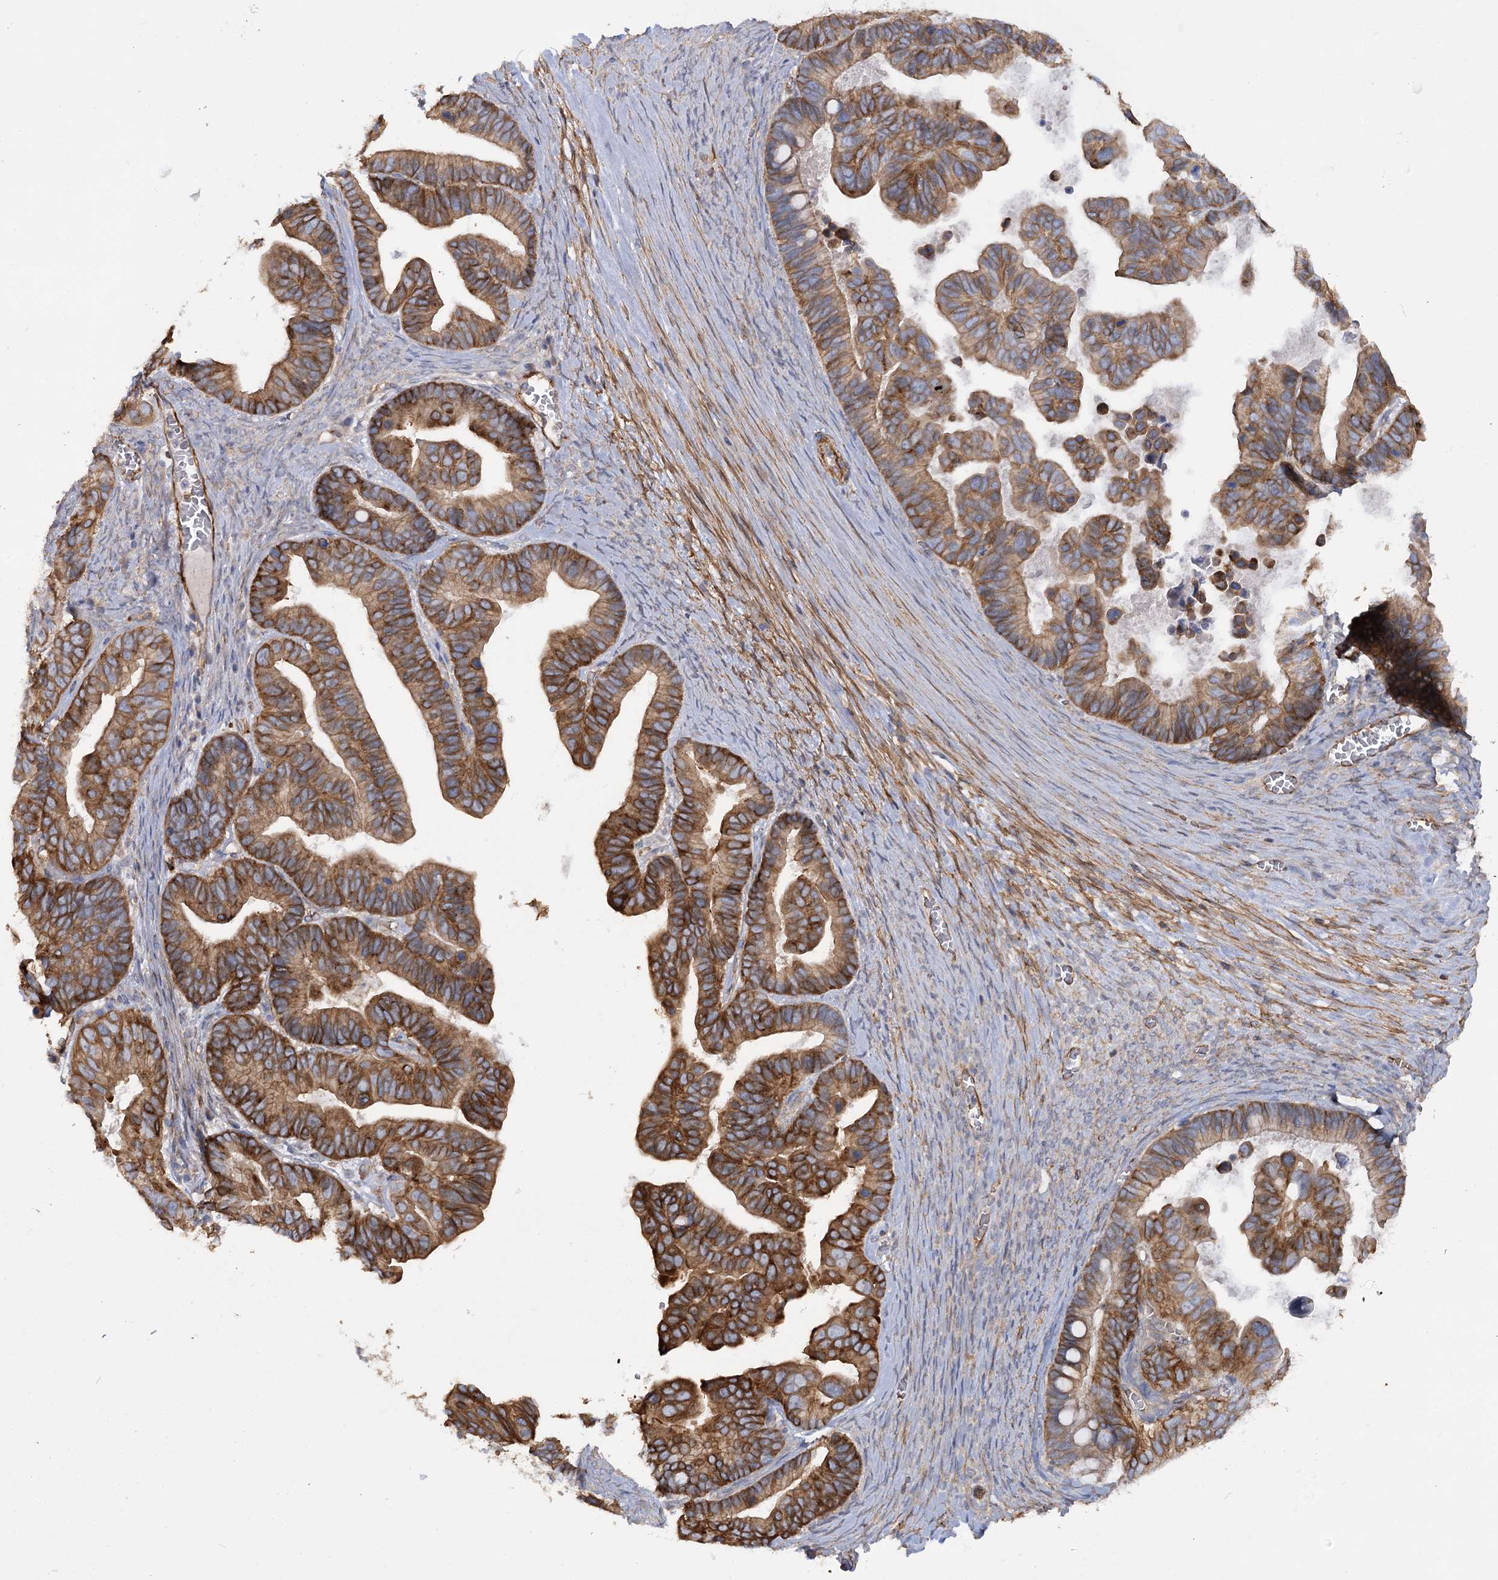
{"staining": {"intensity": "moderate", "quantity": ">75%", "location": "cytoplasmic/membranous"}, "tissue": "ovarian cancer", "cell_type": "Tumor cells", "image_type": "cancer", "snomed": [{"axis": "morphology", "description": "Cystadenocarcinoma, serous, NOS"}, {"axis": "topography", "description": "Ovary"}], "caption": "The histopathology image shows immunohistochemical staining of ovarian cancer (serous cystadenocarcinoma). There is moderate cytoplasmic/membranous positivity is identified in about >75% of tumor cells.", "gene": "SYNPO2", "patient": {"sex": "female", "age": 56}}